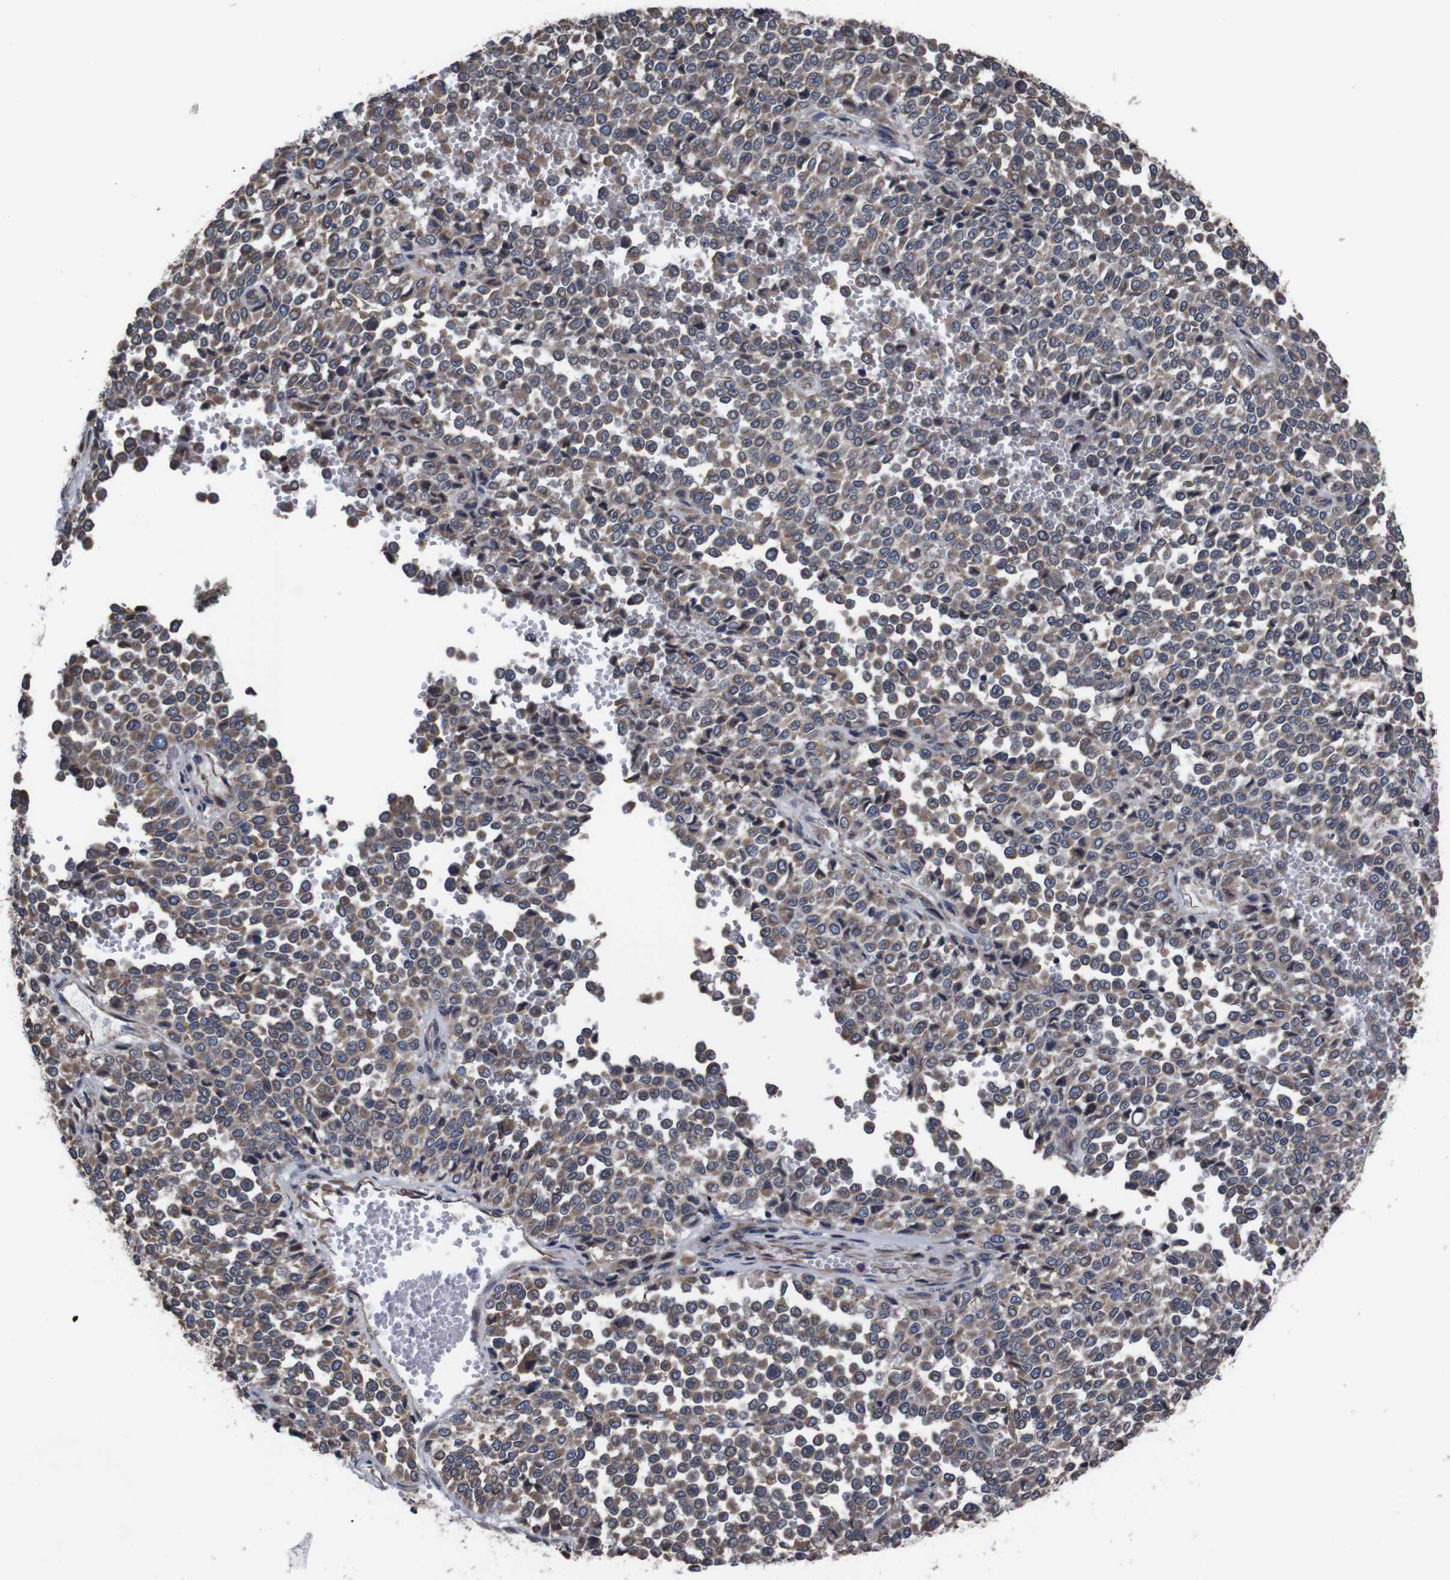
{"staining": {"intensity": "moderate", "quantity": ">75%", "location": "cytoplasmic/membranous"}, "tissue": "melanoma", "cell_type": "Tumor cells", "image_type": "cancer", "snomed": [{"axis": "morphology", "description": "Malignant melanoma, Metastatic site"}, {"axis": "topography", "description": "Pancreas"}], "caption": "About >75% of tumor cells in human melanoma reveal moderate cytoplasmic/membranous protein expression as visualized by brown immunohistochemical staining.", "gene": "SIGMAR1", "patient": {"sex": "female", "age": 30}}